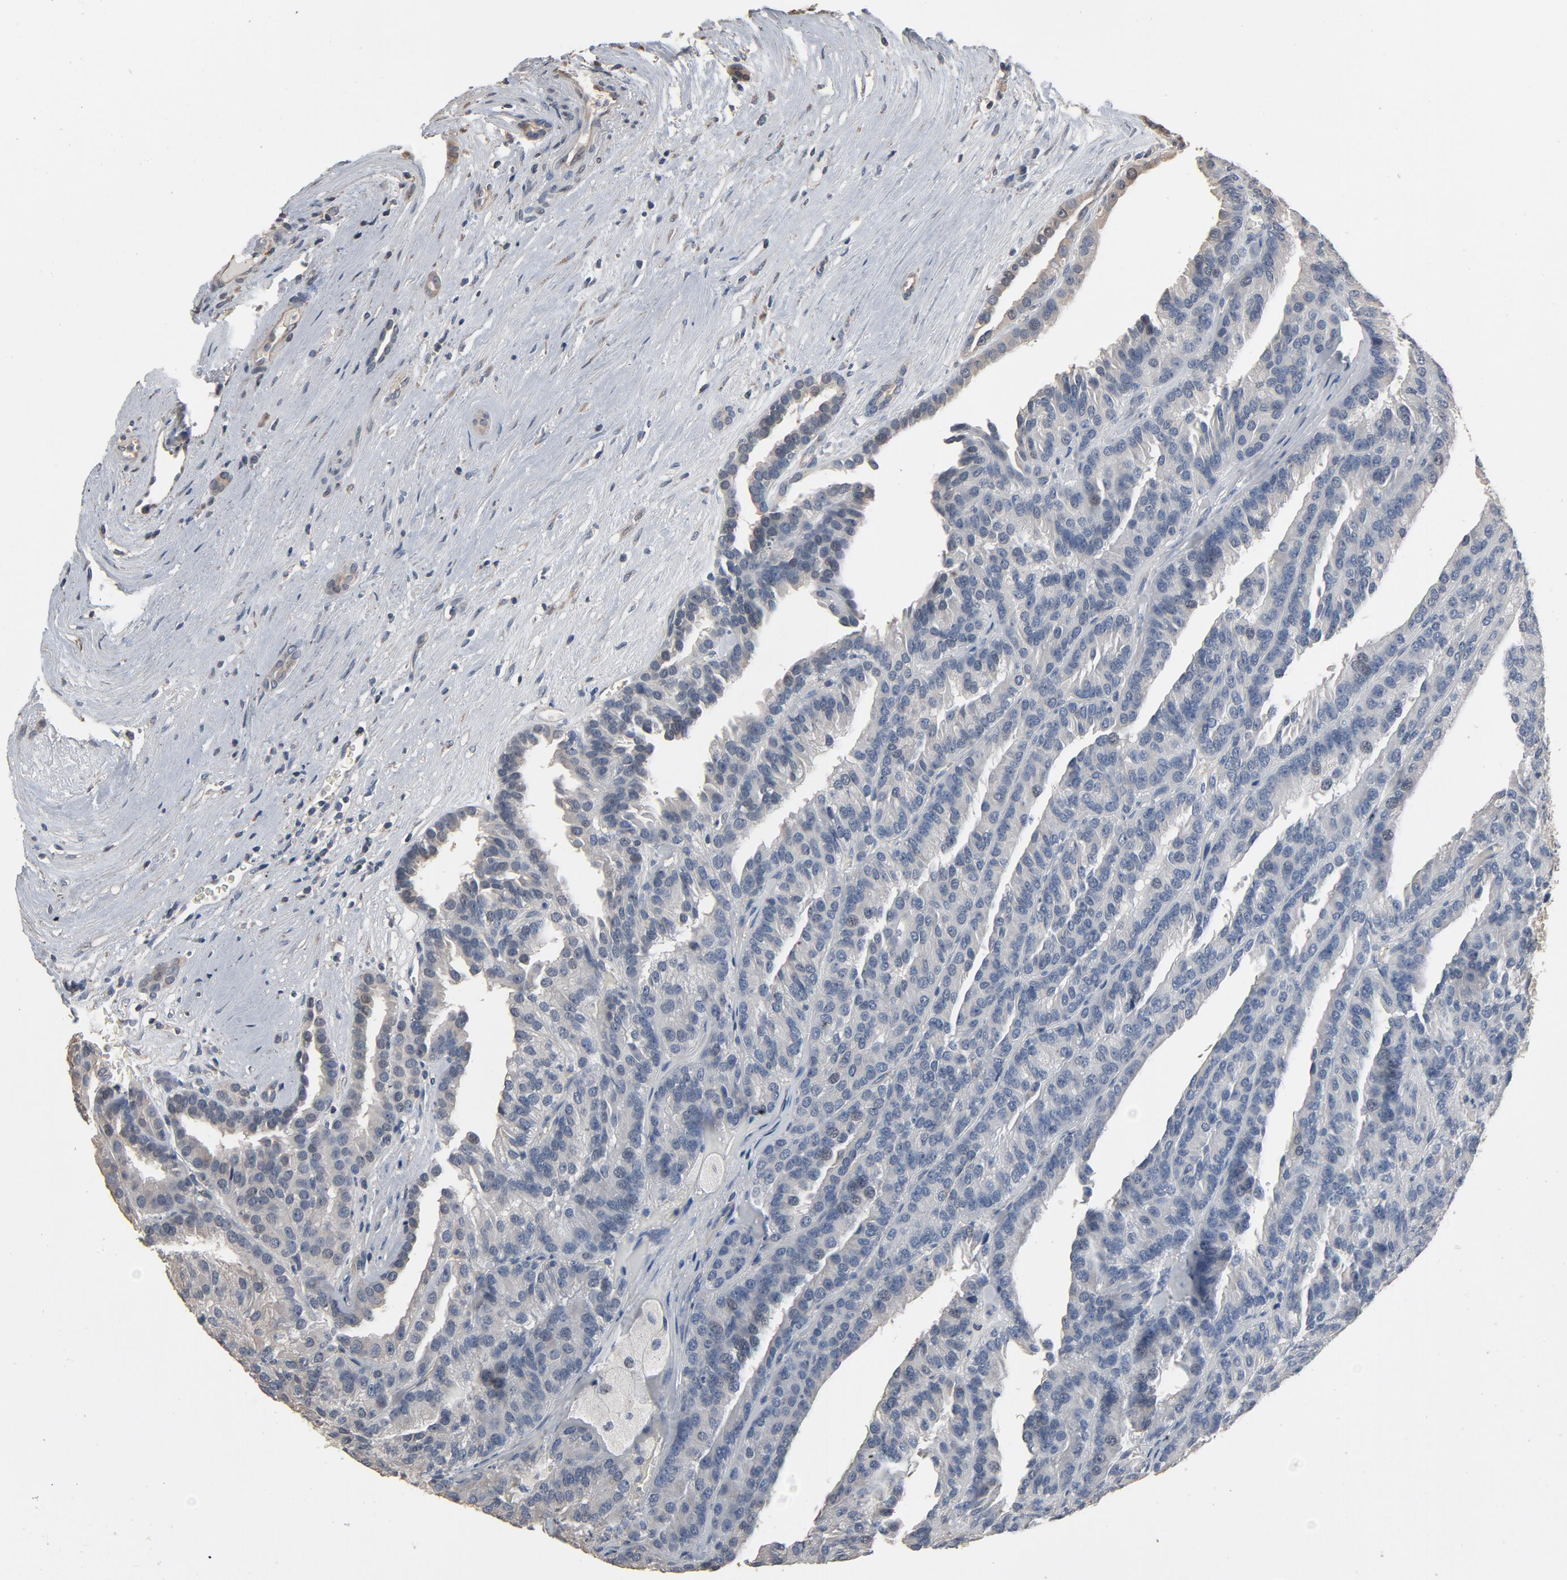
{"staining": {"intensity": "negative", "quantity": "none", "location": "none"}, "tissue": "renal cancer", "cell_type": "Tumor cells", "image_type": "cancer", "snomed": [{"axis": "morphology", "description": "Adenocarcinoma, NOS"}, {"axis": "topography", "description": "Kidney"}], "caption": "Renal cancer stained for a protein using immunohistochemistry demonstrates no staining tumor cells.", "gene": "SOX6", "patient": {"sex": "male", "age": 46}}